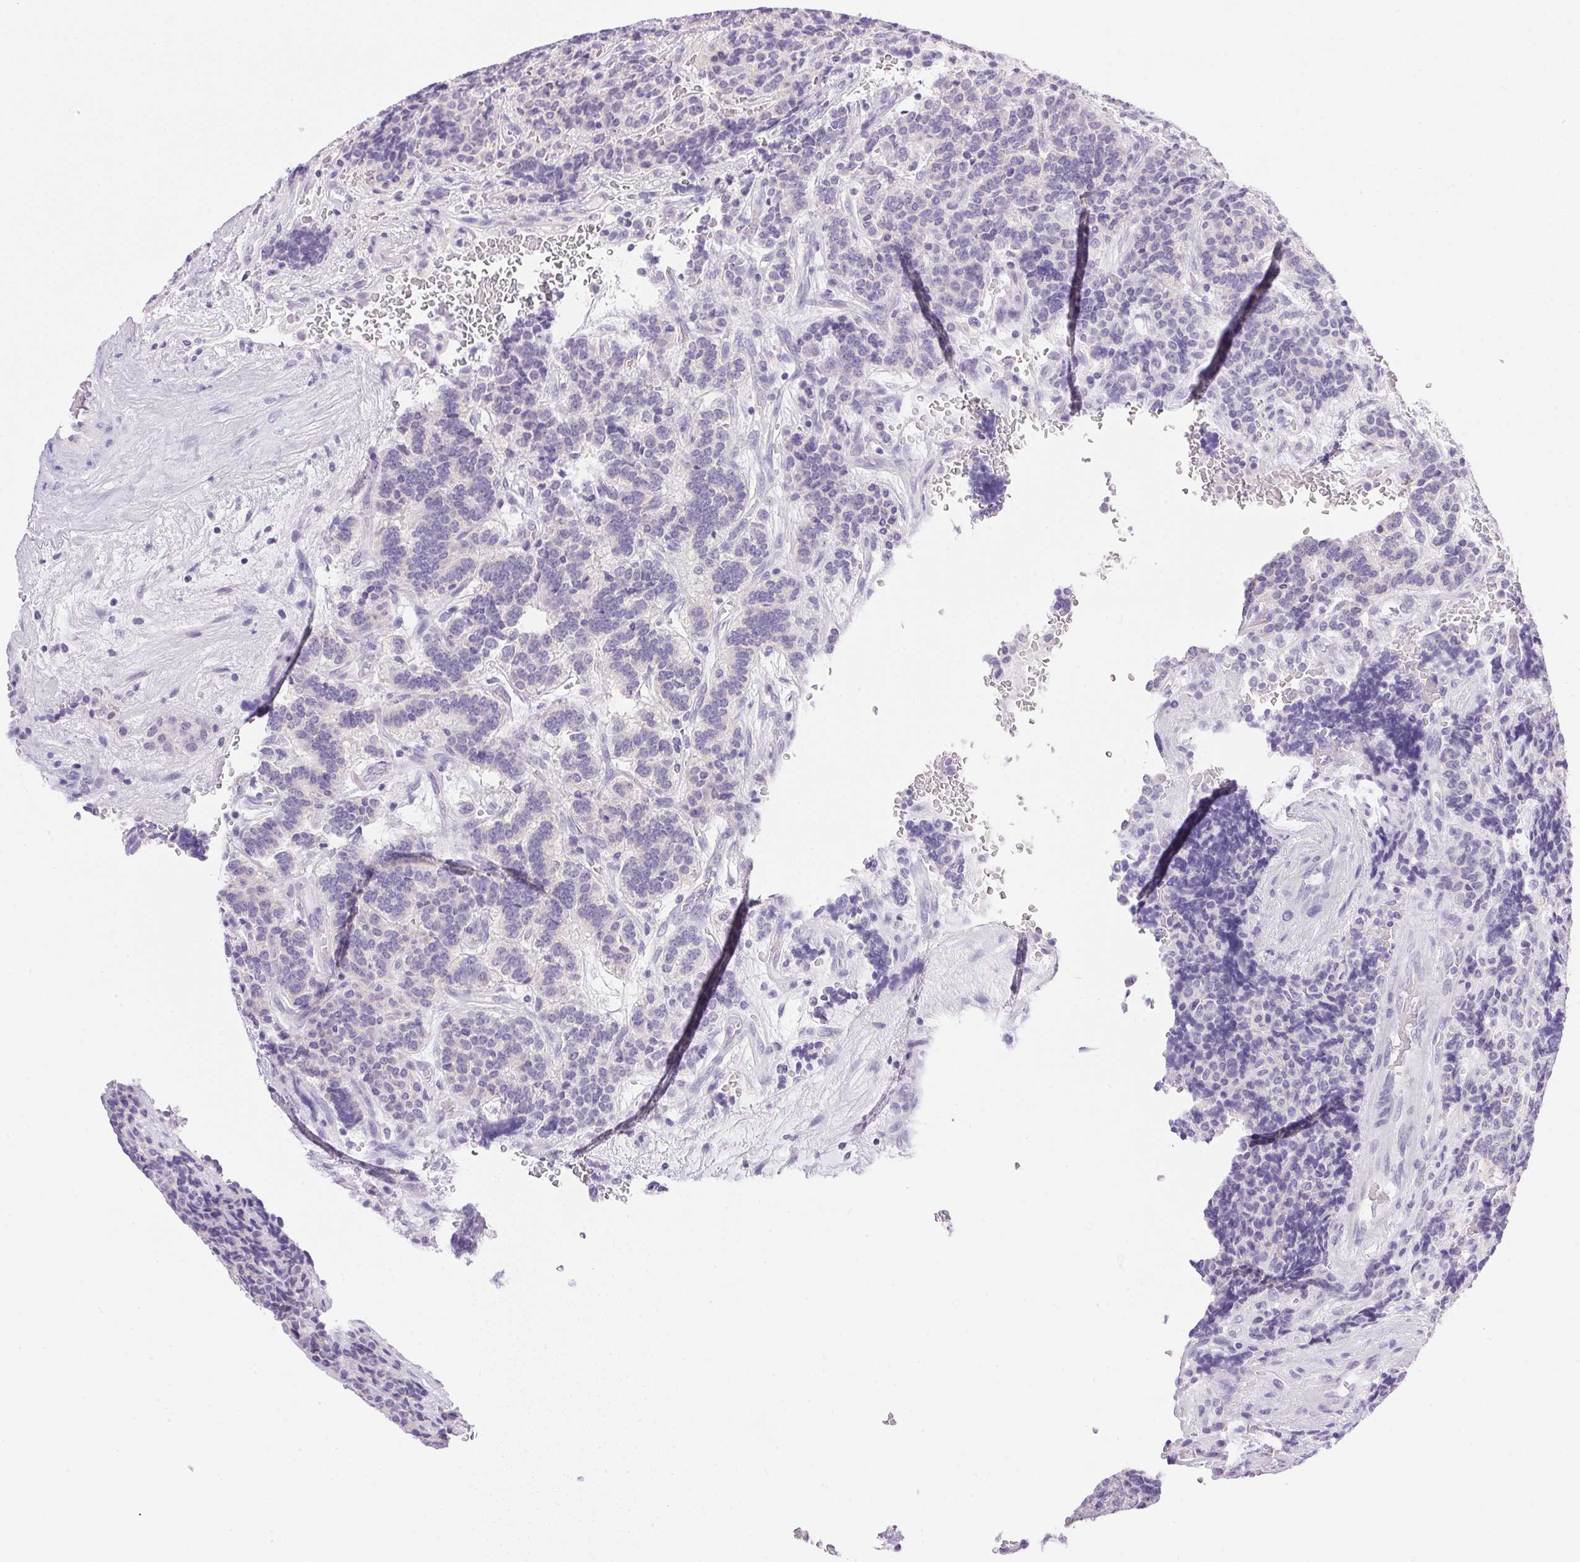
{"staining": {"intensity": "negative", "quantity": "none", "location": "none"}, "tissue": "carcinoid", "cell_type": "Tumor cells", "image_type": "cancer", "snomed": [{"axis": "morphology", "description": "Carcinoid, malignant, NOS"}, {"axis": "topography", "description": "Pancreas"}], "caption": "Carcinoid stained for a protein using immunohistochemistry reveals no positivity tumor cells.", "gene": "ATP6V0A4", "patient": {"sex": "male", "age": 36}}